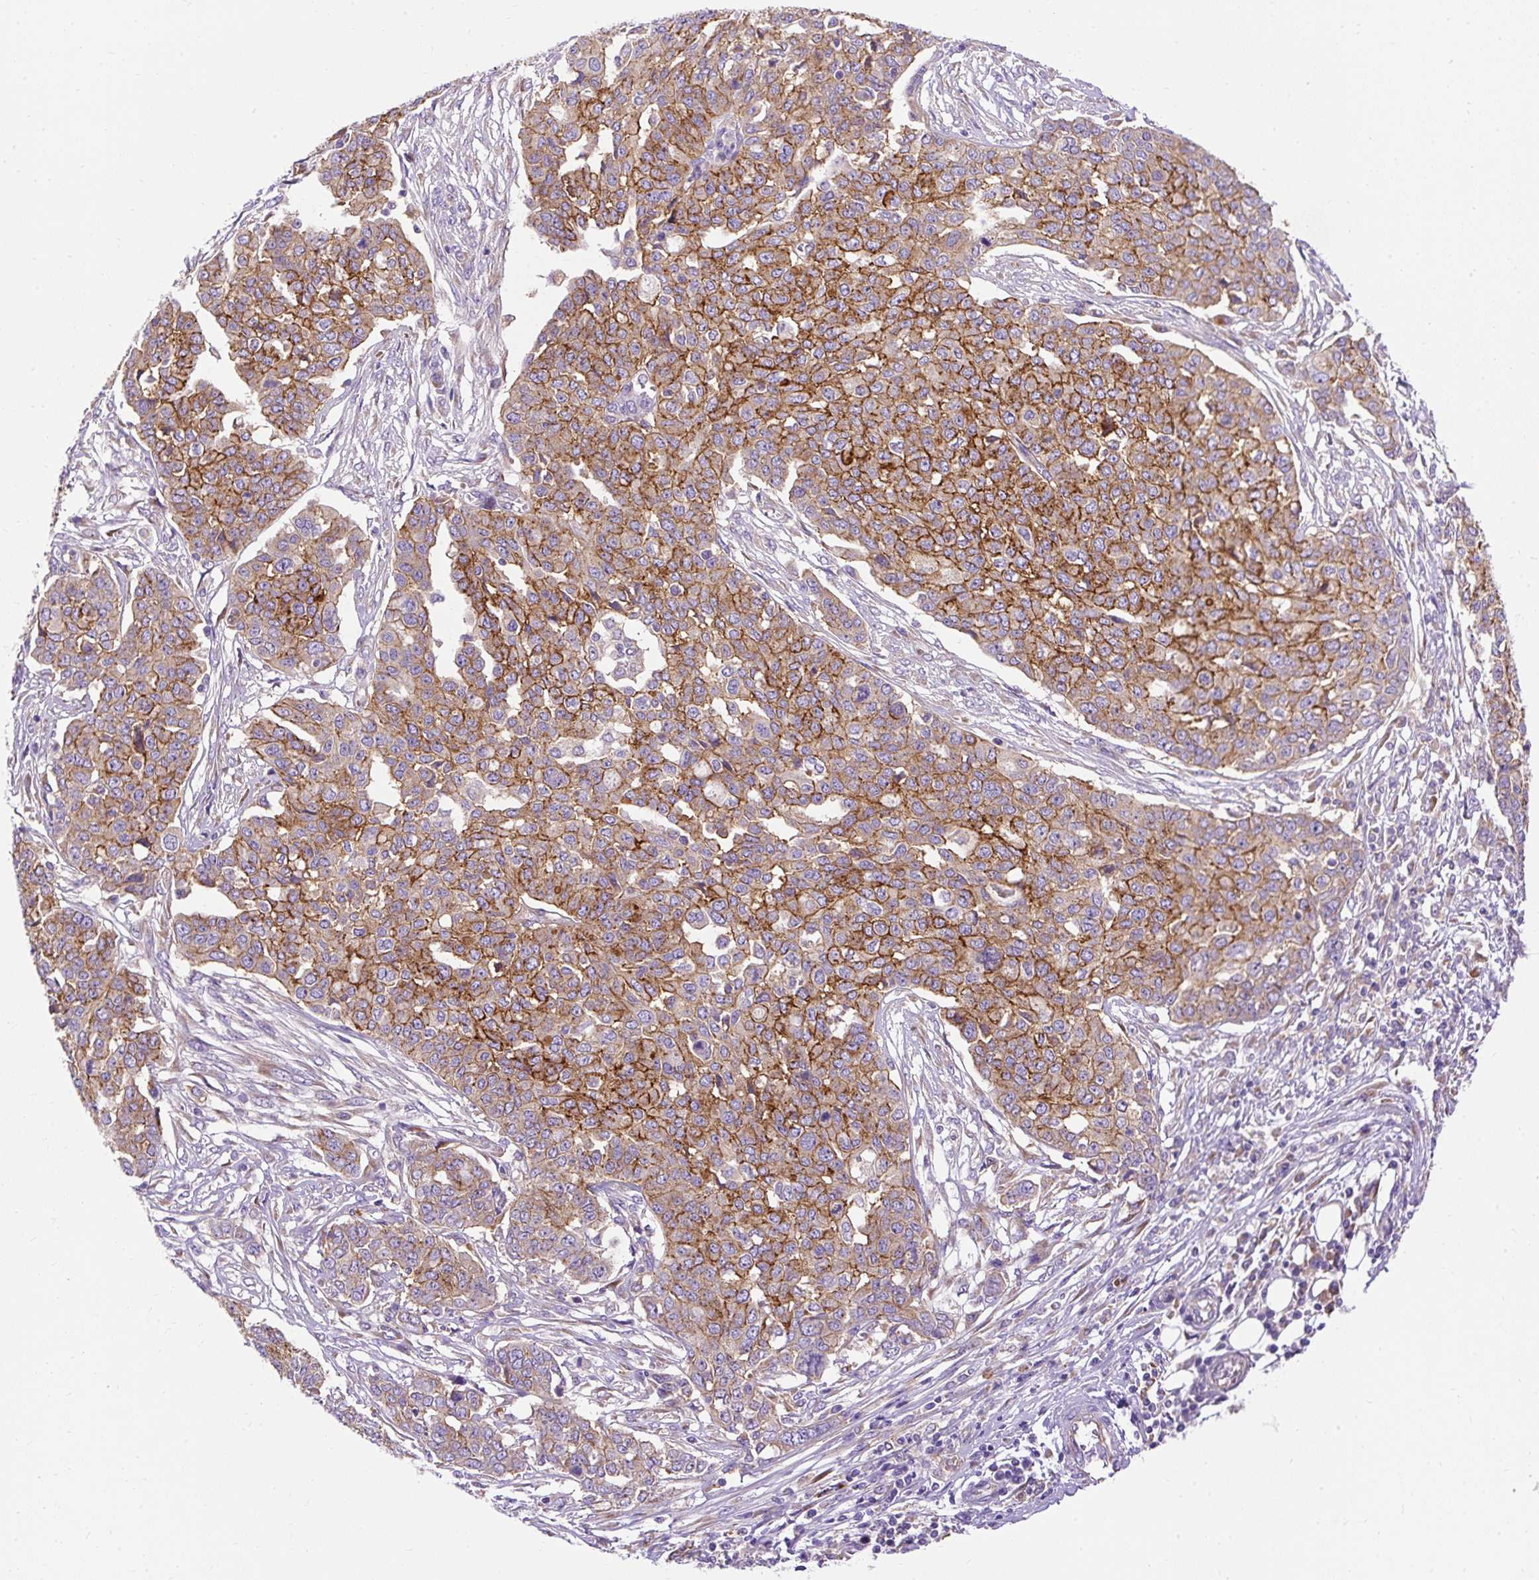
{"staining": {"intensity": "strong", "quantity": ">75%", "location": "cytoplasmic/membranous"}, "tissue": "ovarian cancer", "cell_type": "Tumor cells", "image_type": "cancer", "snomed": [{"axis": "morphology", "description": "Cystadenocarcinoma, serous, NOS"}, {"axis": "topography", "description": "Soft tissue"}, {"axis": "topography", "description": "Ovary"}], "caption": "Protein expression by immunohistochemistry shows strong cytoplasmic/membranous staining in approximately >75% of tumor cells in serous cystadenocarcinoma (ovarian). (Brightfield microscopy of DAB IHC at high magnification).", "gene": "OR4K15", "patient": {"sex": "female", "age": 57}}